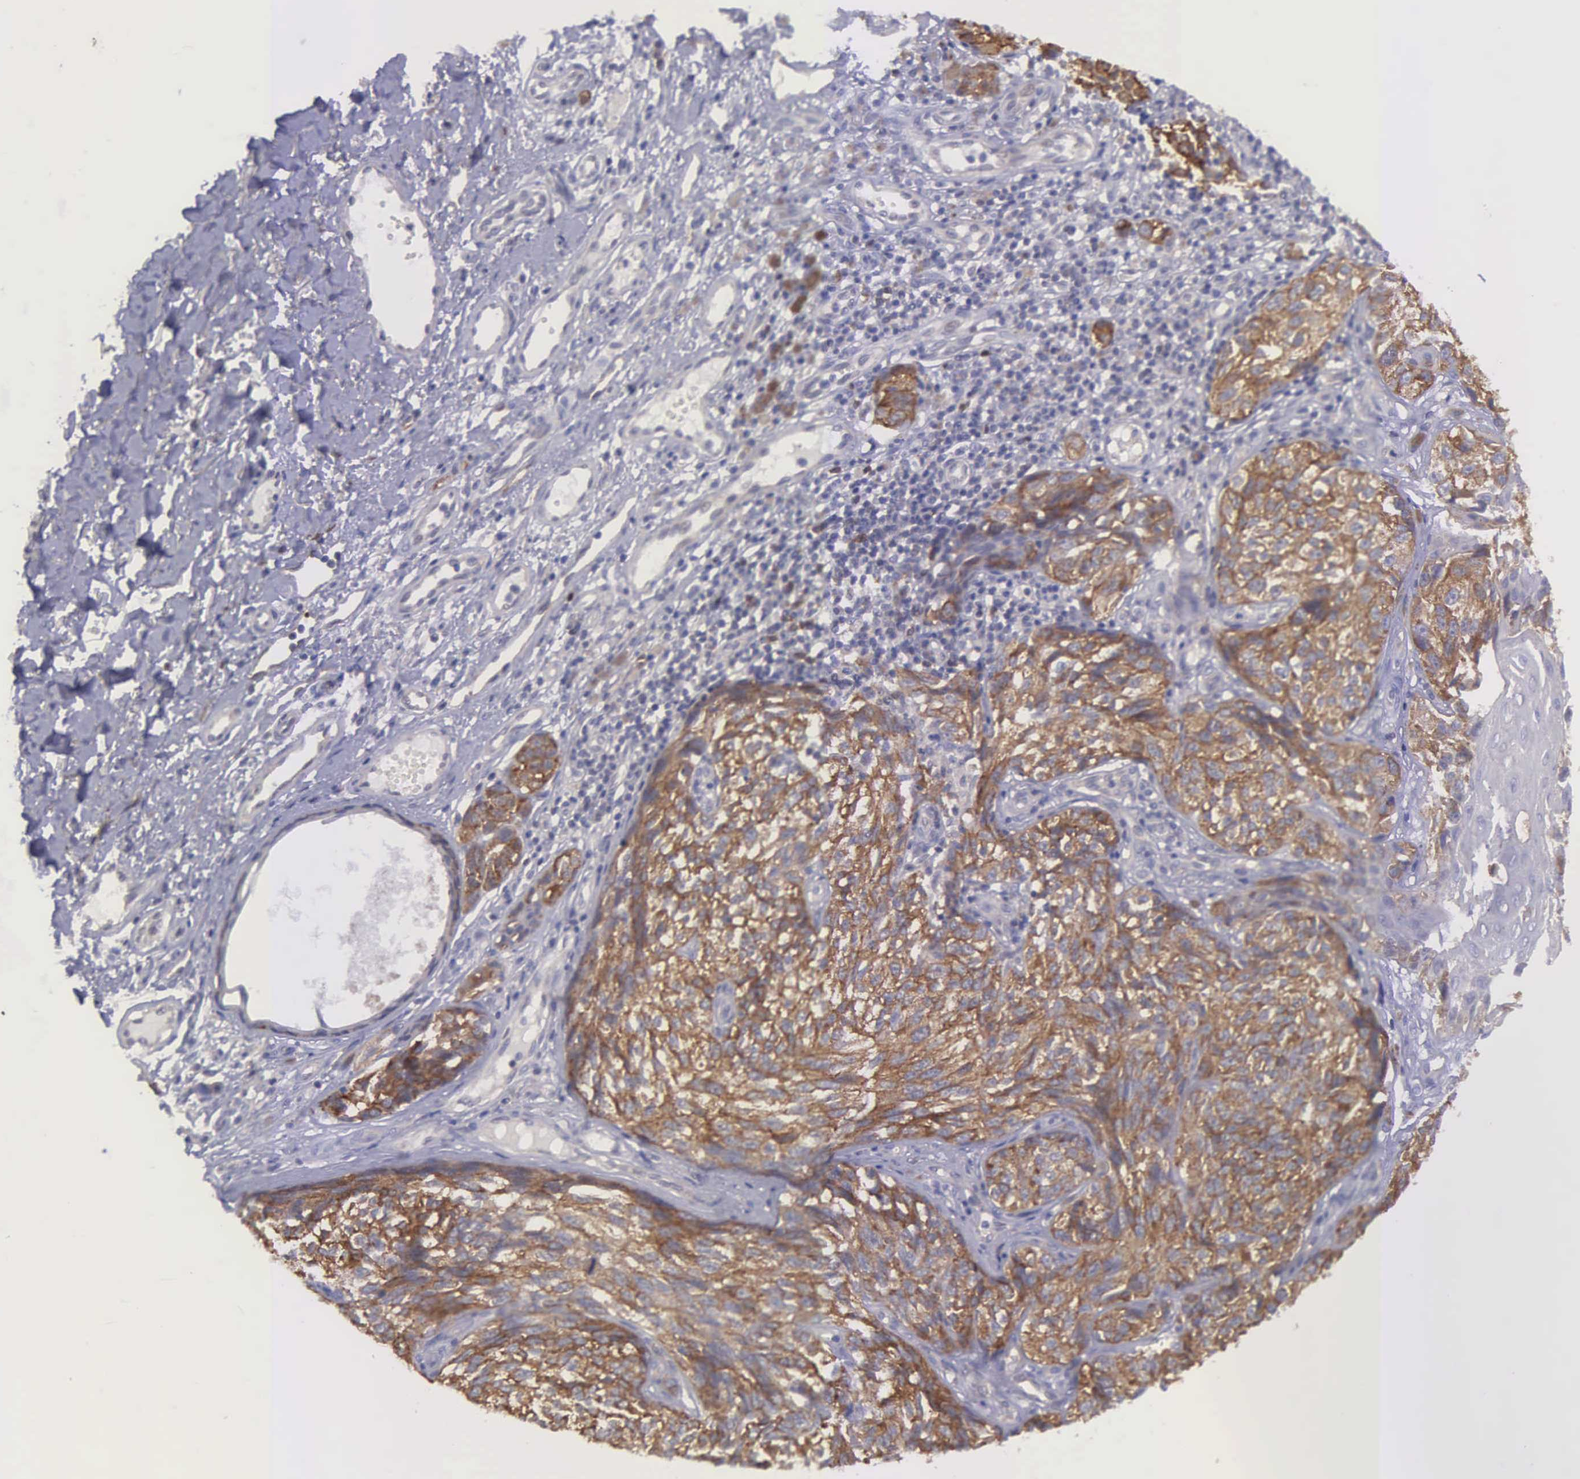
{"staining": {"intensity": "weak", "quantity": ">75%", "location": "cytoplasmic/membranous"}, "tissue": "melanoma", "cell_type": "Tumor cells", "image_type": "cancer", "snomed": [{"axis": "morphology", "description": "Malignant melanoma, NOS"}, {"axis": "topography", "description": "Skin"}], "caption": "Protein expression analysis of human melanoma reveals weak cytoplasmic/membranous expression in about >75% of tumor cells. The staining is performed using DAB brown chromogen to label protein expression. The nuclei are counter-stained blue using hematoxylin.", "gene": "MICAL3", "patient": {"sex": "male", "age": 67}}